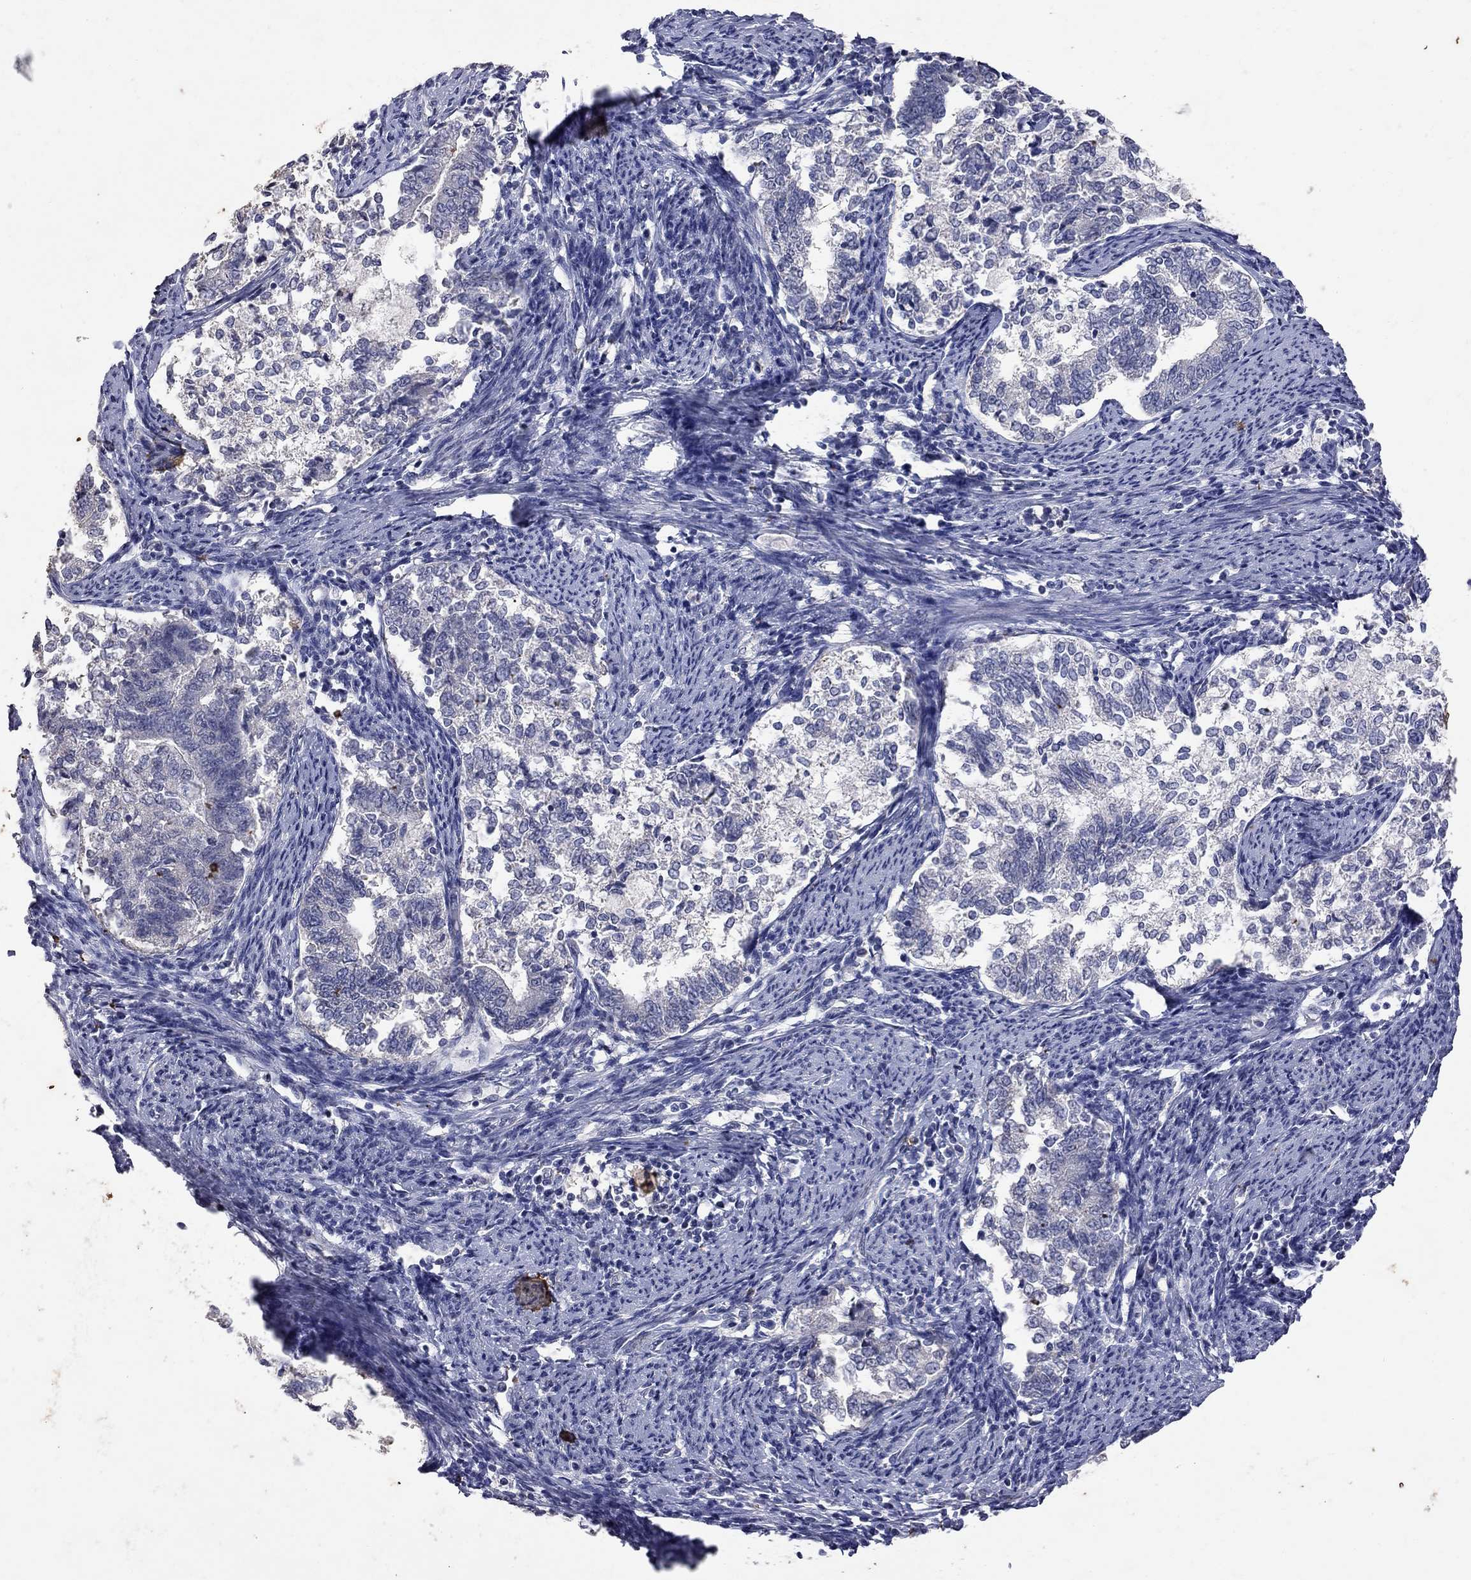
{"staining": {"intensity": "negative", "quantity": "none", "location": "none"}, "tissue": "endometrial cancer", "cell_type": "Tumor cells", "image_type": "cancer", "snomed": [{"axis": "morphology", "description": "Adenocarcinoma, NOS"}, {"axis": "topography", "description": "Endometrium"}], "caption": "Immunohistochemical staining of human endometrial cancer shows no significant expression in tumor cells. (IHC, brightfield microscopy, high magnification).", "gene": "NOS2", "patient": {"sex": "female", "age": 65}}